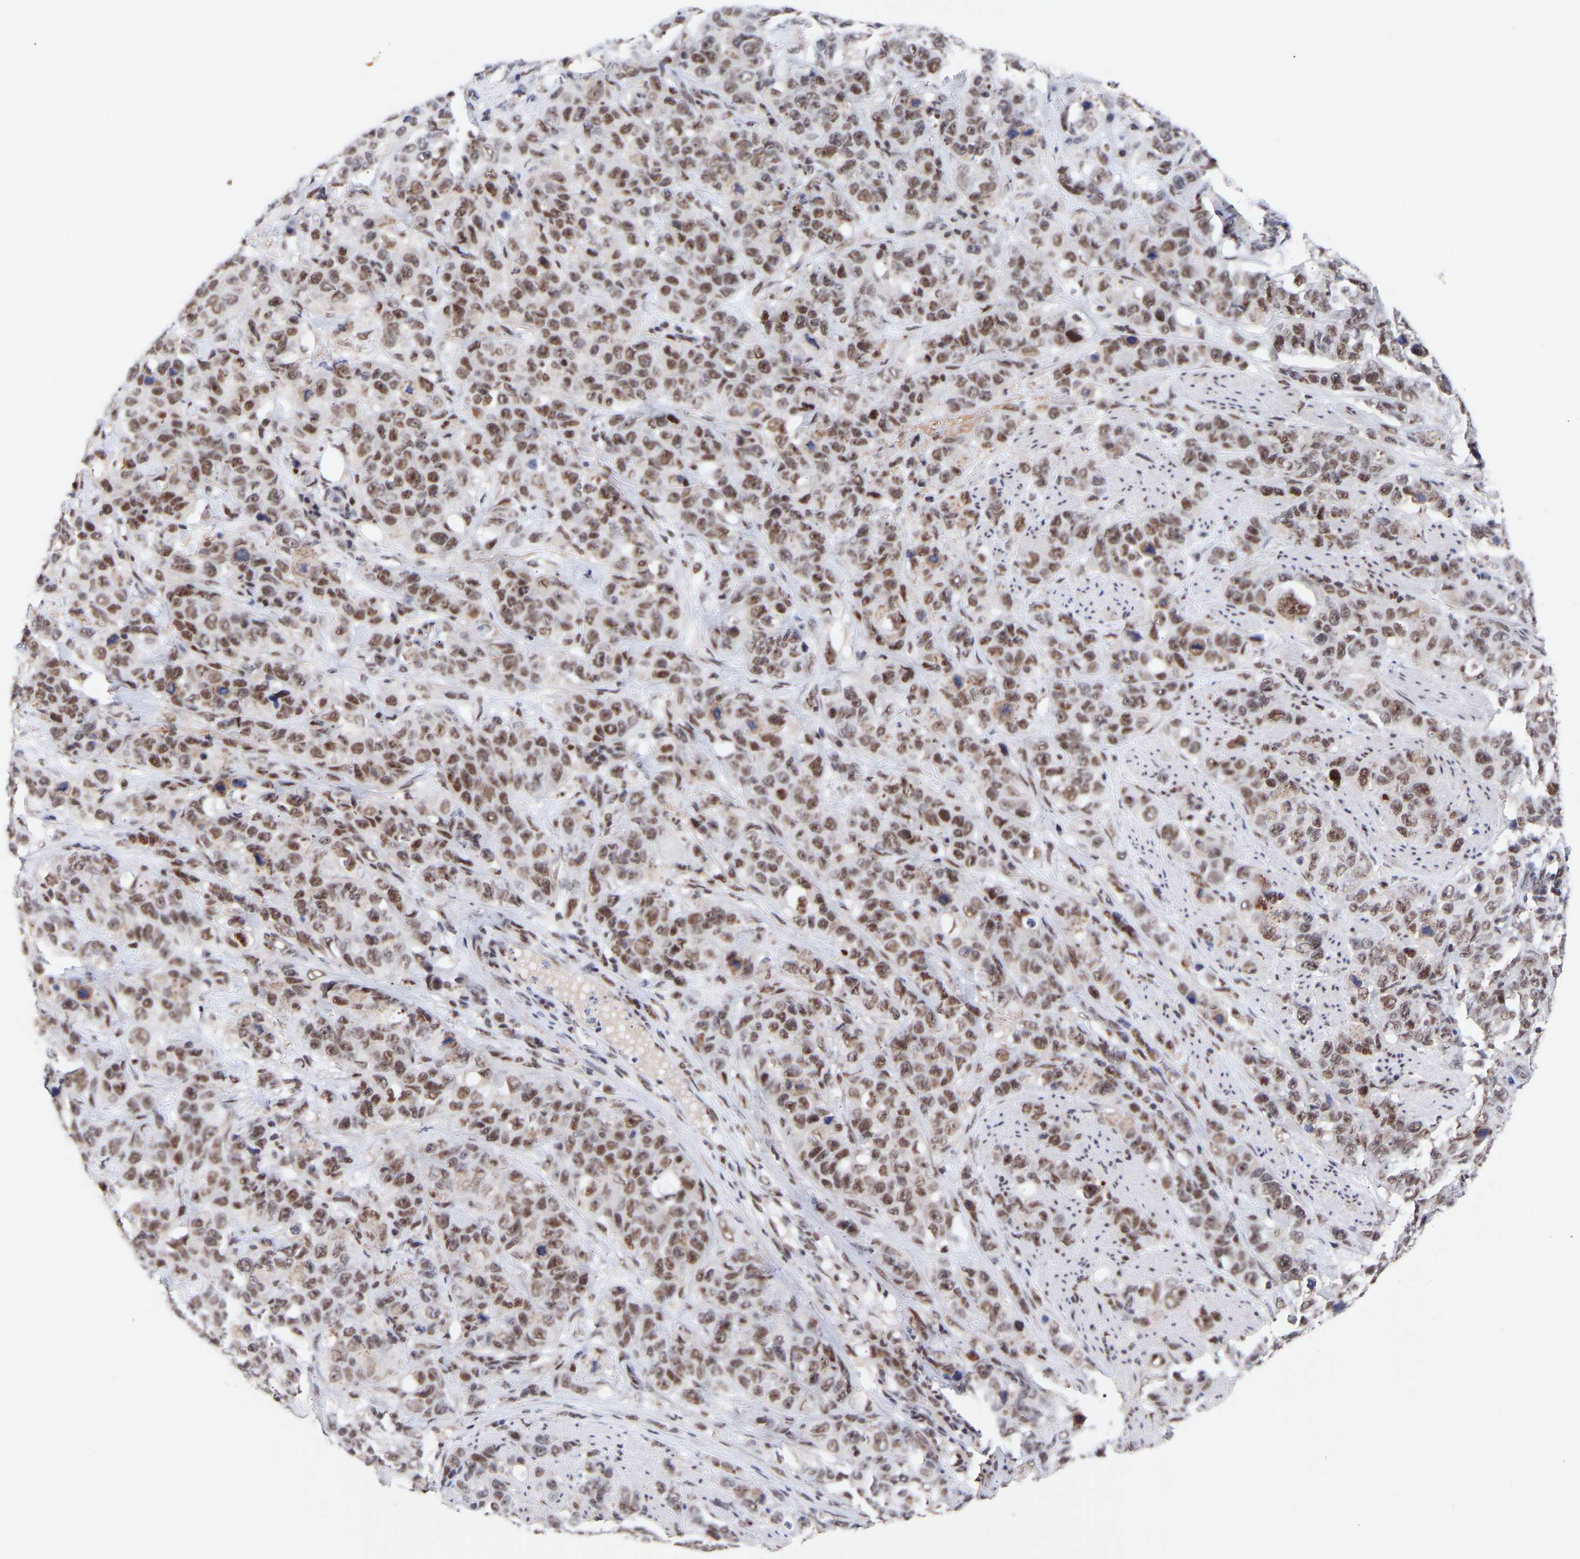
{"staining": {"intensity": "moderate", "quantity": ">75%", "location": "nuclear"}, "tissue": "stomach cancer", "cell_type": "Tumor cells", "image_type": "cancer", "snomed": [{"axis": "morphology", "description": "Adenocarcinoma, NOS"}, {"axis": "topography", "description": "Stomach"}], "caption": "Immunohistochemical staining of stomach cancer (adenocarcinoma) displays medium levels of moderate nuclear expression in about >75% of tumor cells.", "gene": "RBM15", "patient": {"sex": "male", "age": 48}}